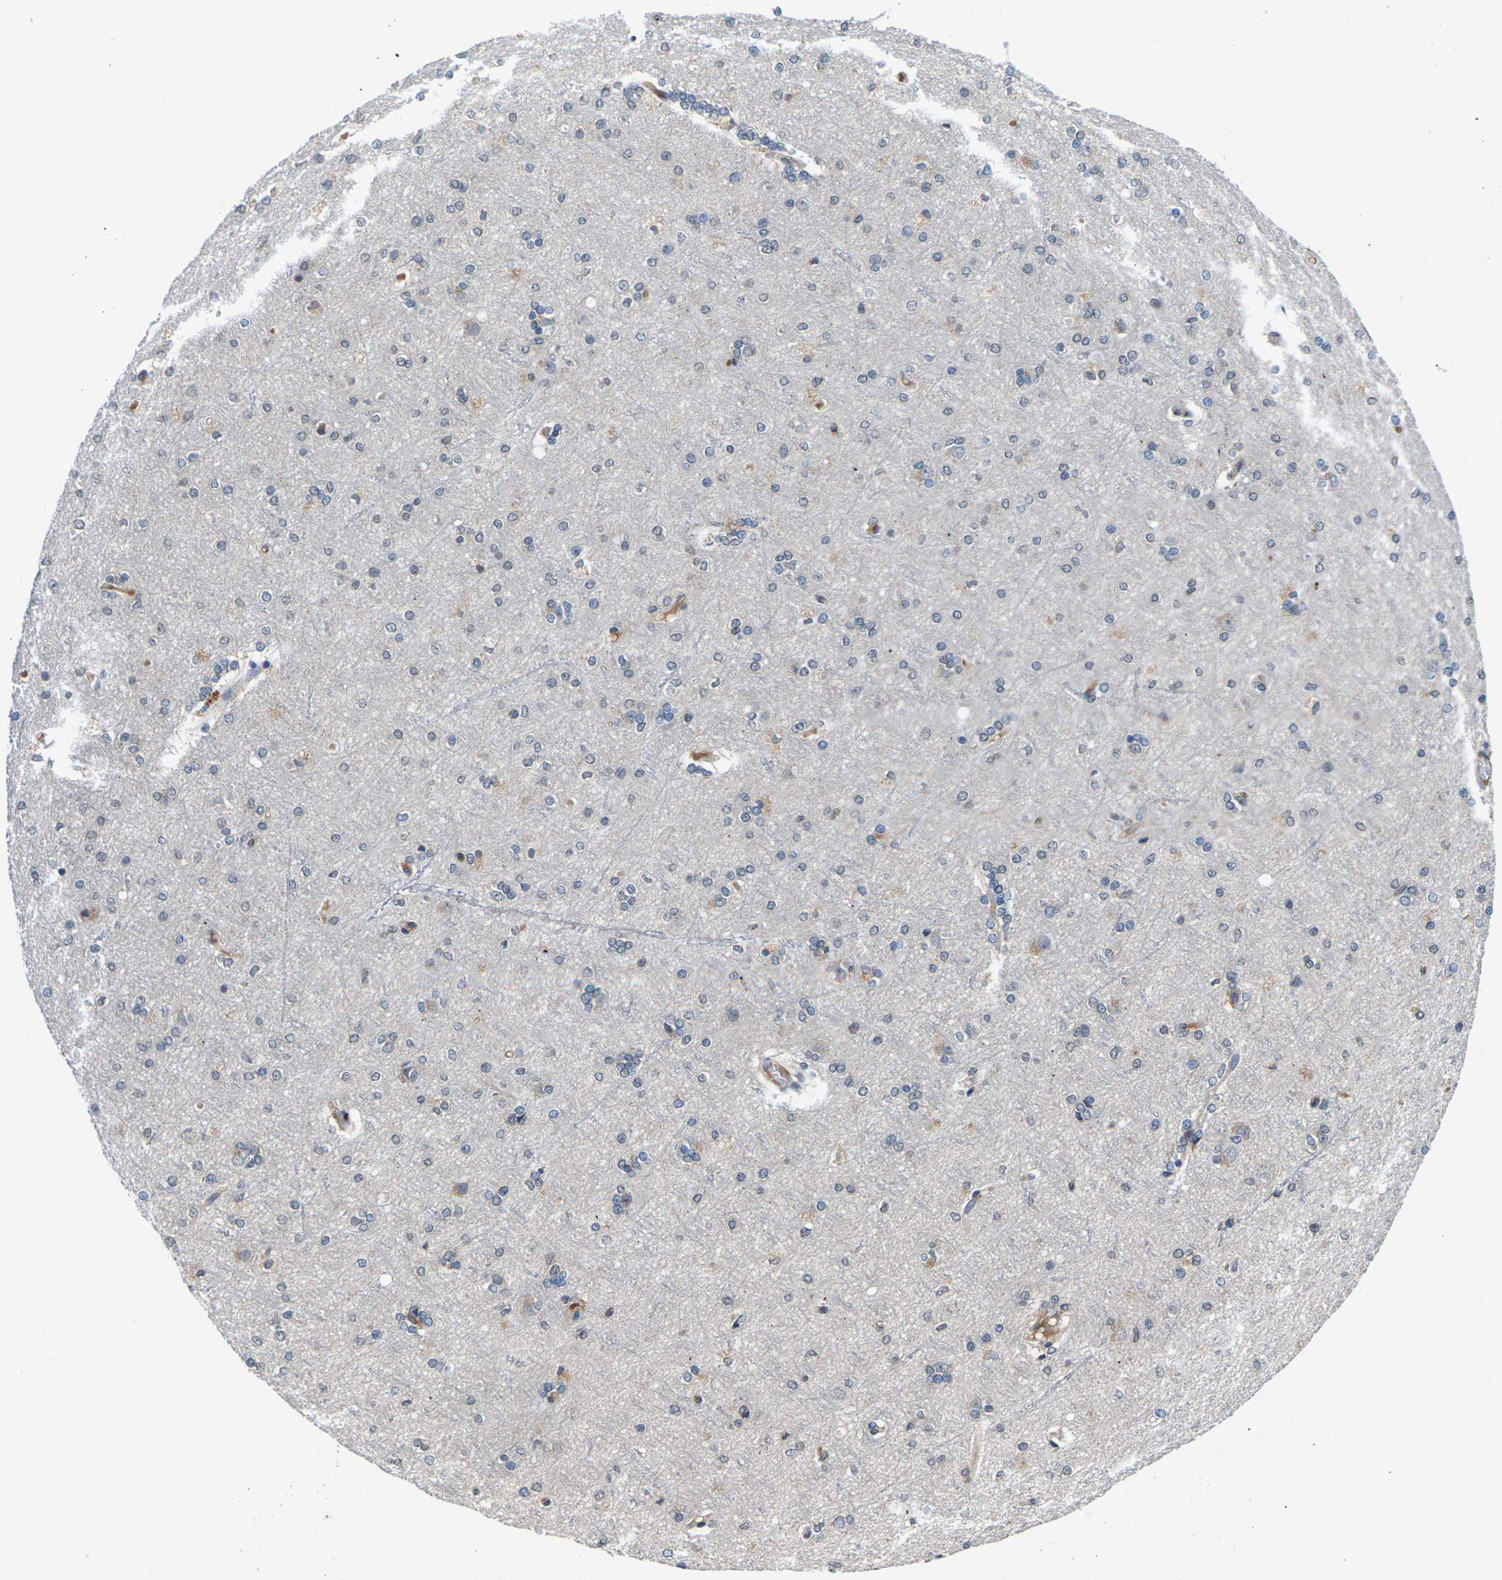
{"staining": {"intensity": "weak", "quantity": "25%-75%", "location": "cytoplasmic/membranous"}, "tissue": "cerebral cortex", "cell_type": "Endothelial cells", "image_type": "normal", "snomed": [{"axis": "morphology", "description": "Normal tissue, NOS"}, {"axis": "topography", "description": "Cerebral cortex"}], "caption": "IHC (DAB) staining of benign human cerebral cortex demonstrates weak cytoplasmic/membranous protein expression in about 25%-75% of endothelial cells. The staining was performed using DAB (3,3'-diaminobenzidine), with brown indicating positive protein expression. Nuclei are stained blue with hematoxylin.", "gene": "SLC2A2", "patient": {"sex": "female", "age": 54}}